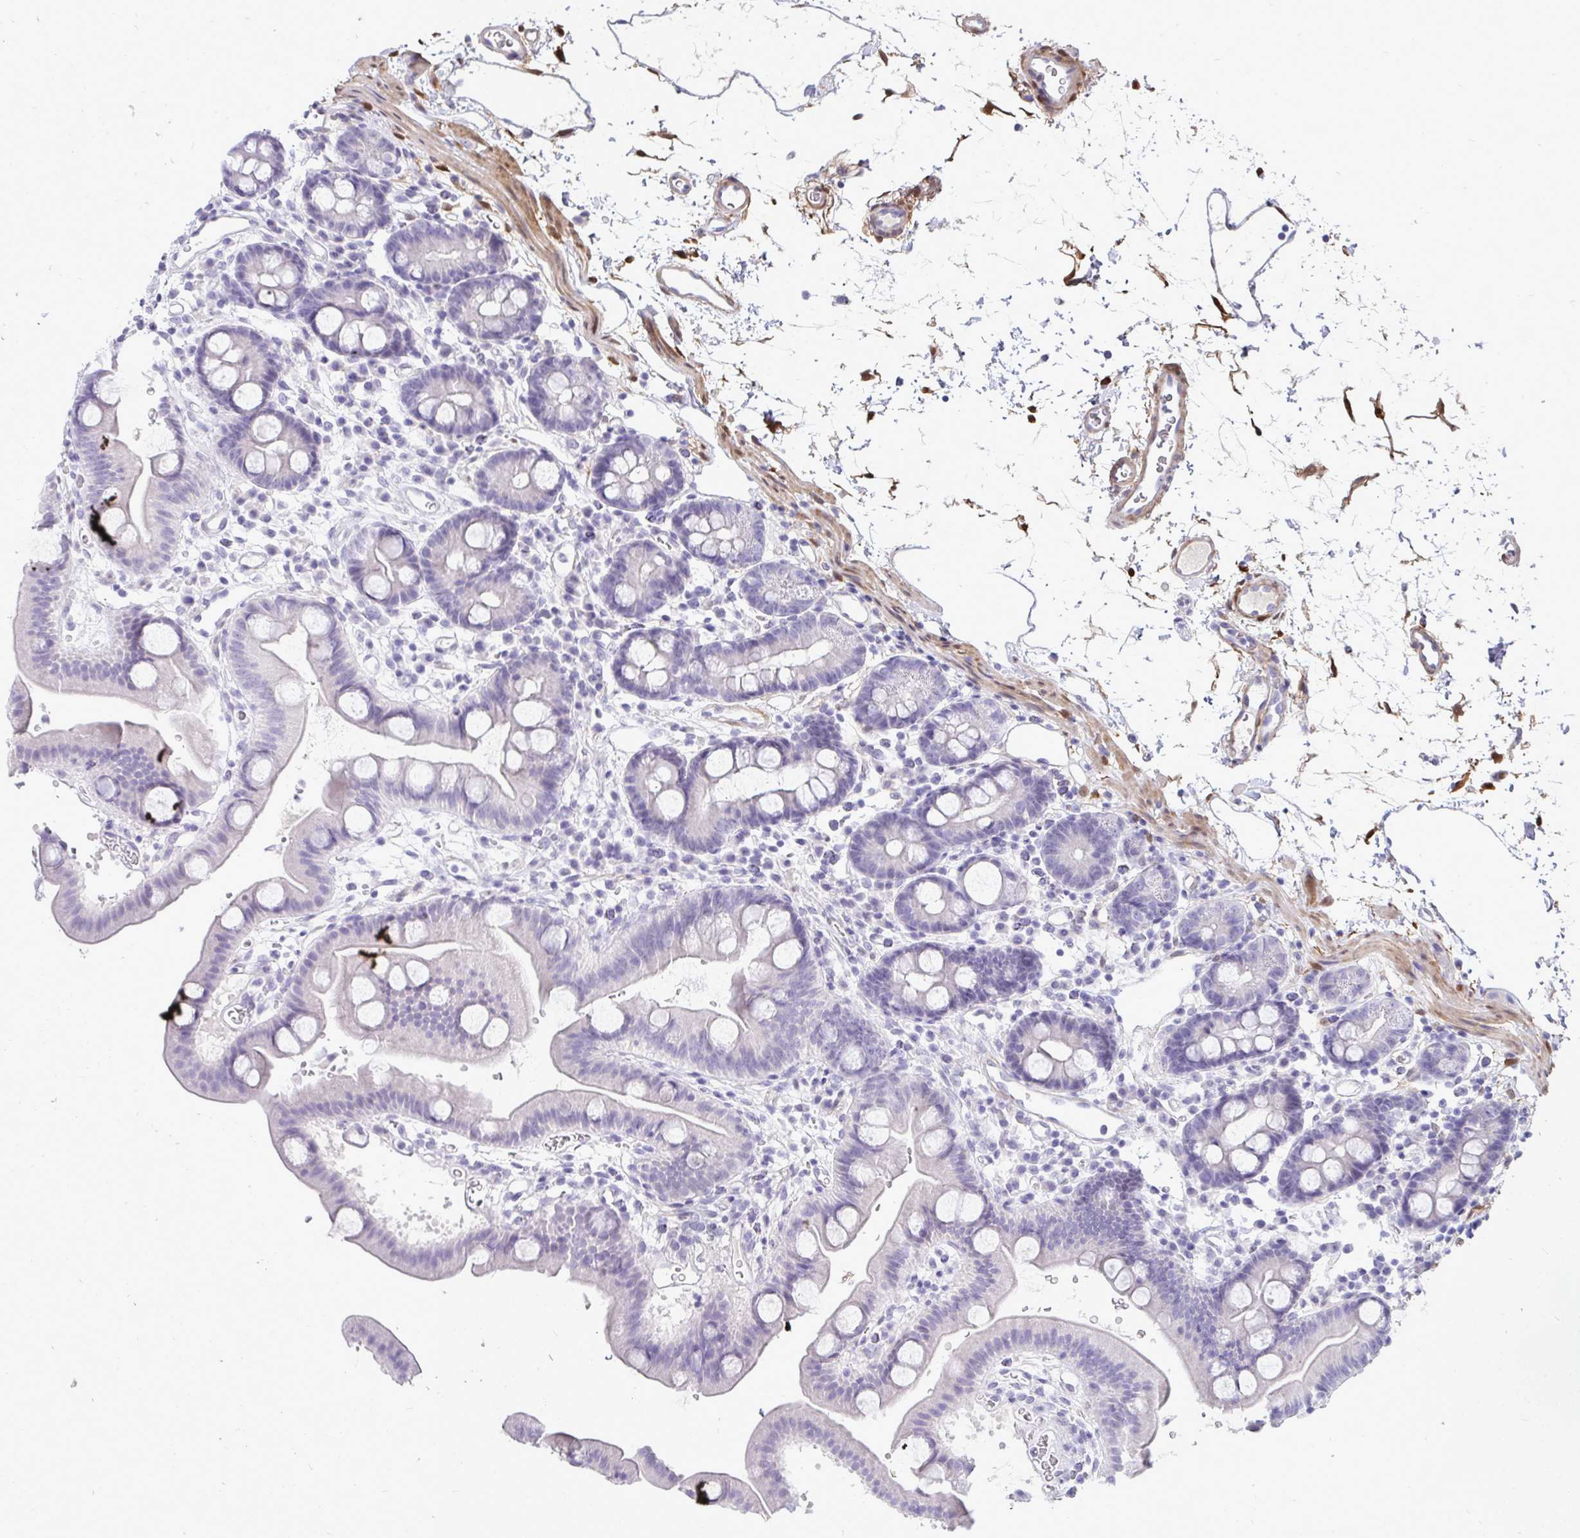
{"staining": {"intensity": "negative", "quantity": "none", "location": "none"}, "tissue": "duodenum", "cell_type": "Glandular cells", "image_type": "normal", "snomed": [{"axis": "morphology", "description": "Normal tissue, NOS"}, {"axis": "topography", "description": "Duodenum"}], "caption": "Duodenum stained for a protein using immunohistochemistry (IHC) reveals no expression glandular cells.", "gene": "HSPB6", "patient": {"sex": "male", "age": 59}}